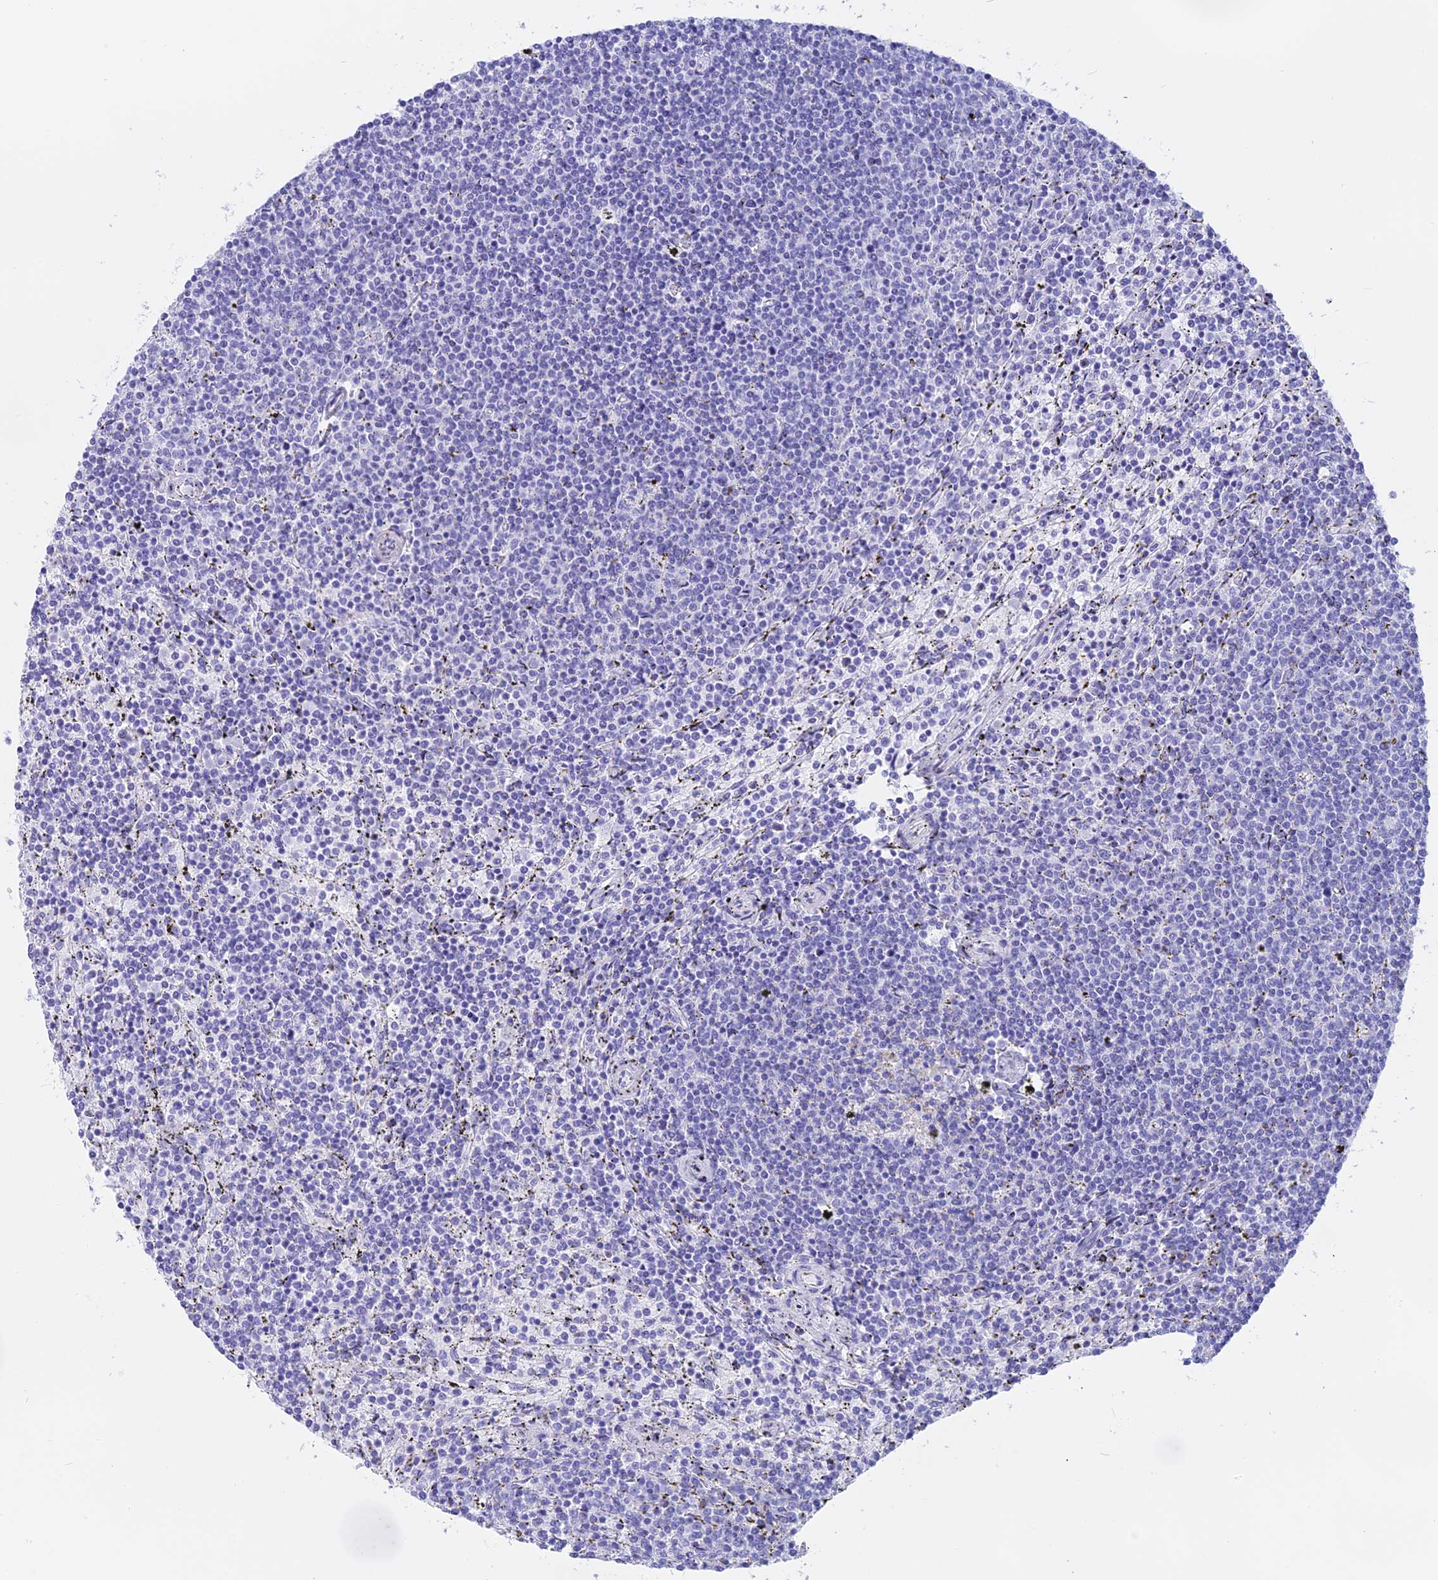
{"staining": {"intensity": "negative", "quantity": "none", "location": "none"}, "tissue": "lymphoma", "cell_type": "Tumor cells", "image_type": "cancer", "snomed": [{"axis": "morphology", "description": "Malignant lymphoma, non-Hodgkin's type, Low grade"}, {"axis": "topography", "description": "Spleen"}], "caption": "Immunohistochemical staining of malignant lymphoma, non-Hodgkin's type (low-grade) demonstrates no significant expression in tumor cells. (Stains: DAB IHC with hematoxylin counter stain, Microscopy: brightfield microscopy at high magnification).", "gene": "ISCA1", "patient": {"sex": "female", "age": 50}}